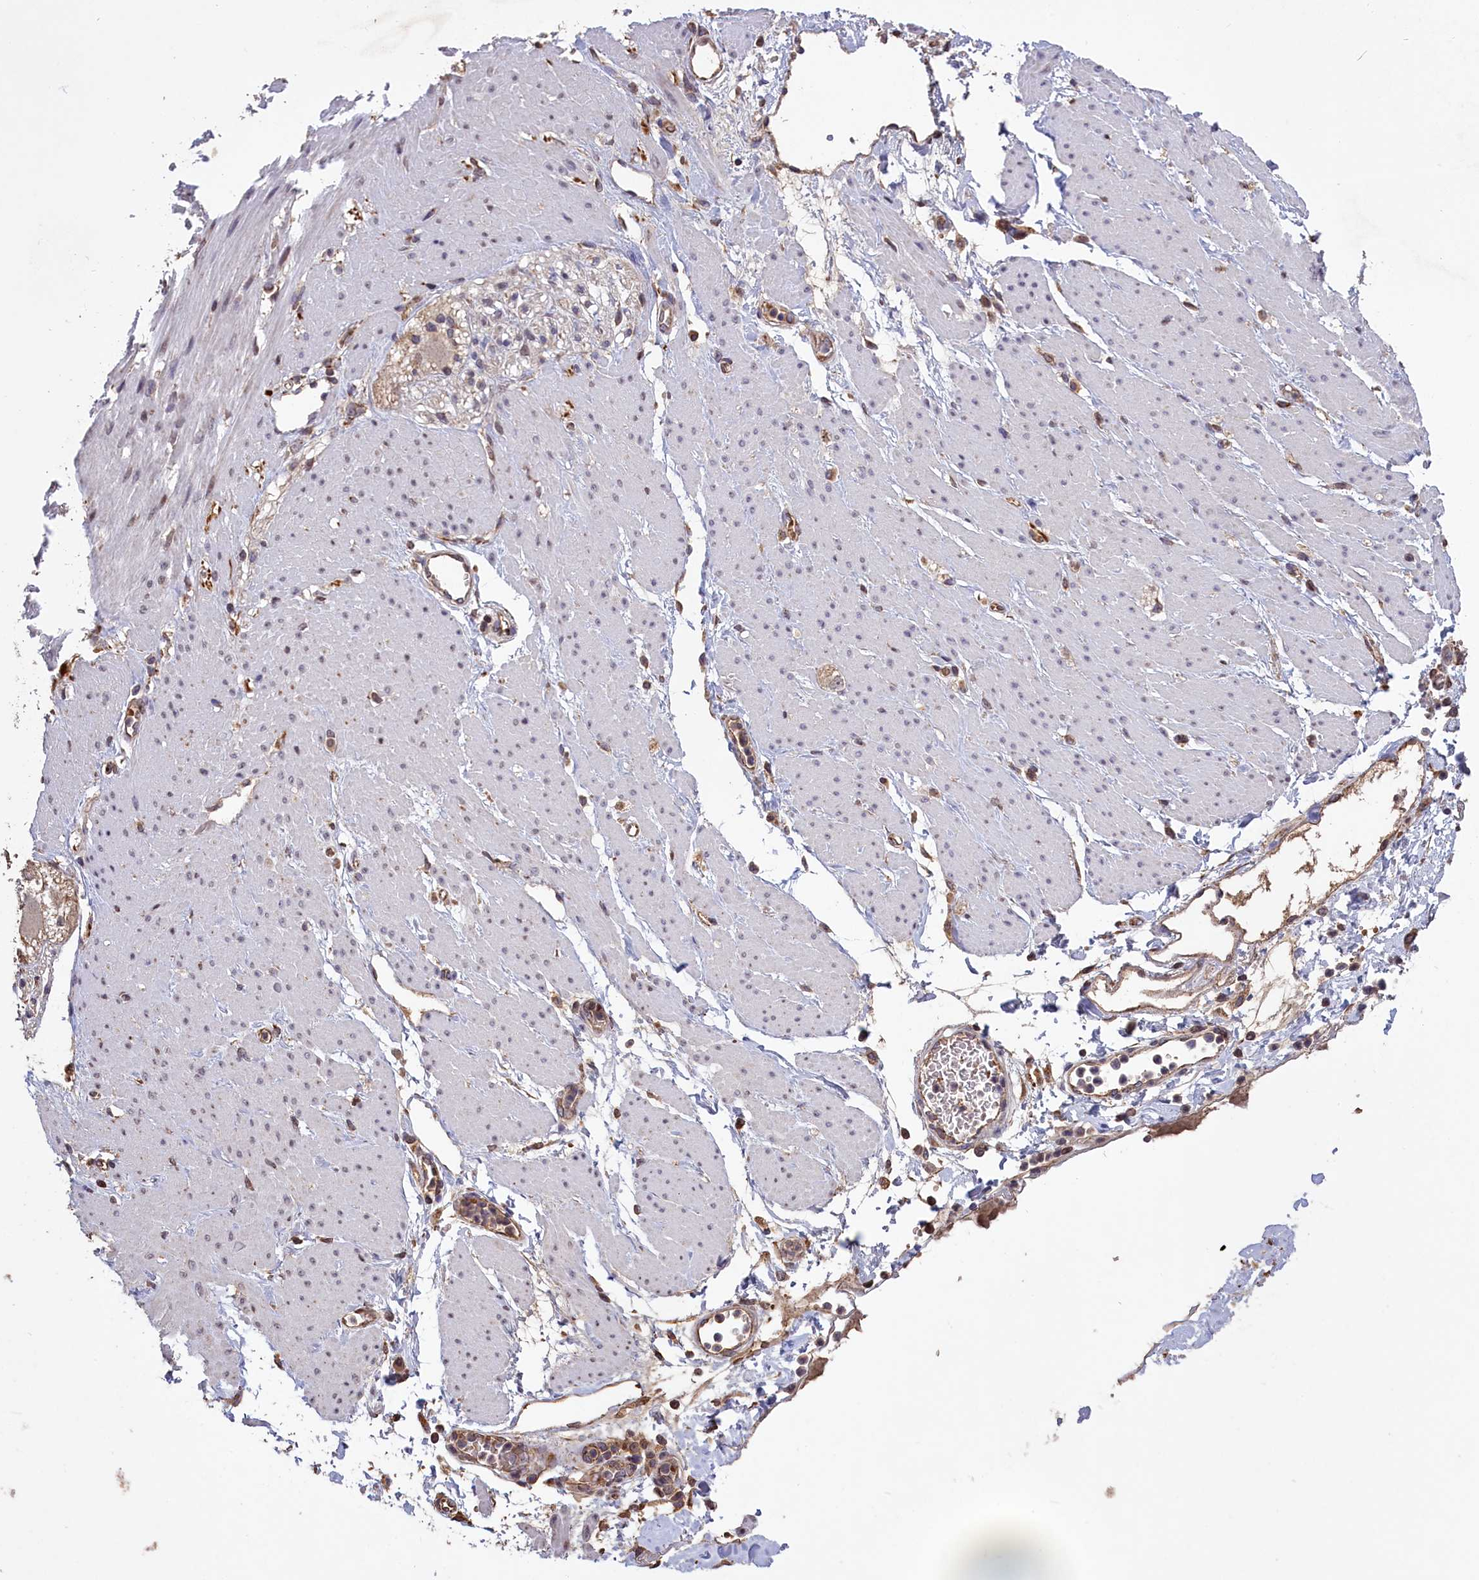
{"staining": {"intensity": "moderate", "quantity": ">75%", "location": "cytoplasmic/membranous"}, "tissue": "adipose tissue", "cell_type": "Adipocytes", "image_type": "normal", "snomed": [{"axis": "morphology", "description": "Normal tissue, NOS"}, {"axis": "morphology", "description": "Adenocarcinoma, NOS"}, {"axis": "topography", "description": "Duodenum"}, {"axis": "topography", "description": "Peripheral nerve tissue"}], "caption": "Immunohistochemical staining of unremarkable adipose tissue reveals moderate cytoplasmic/membranous protein staining in approximately >75% of adipocytes.", "gene": "CLRN2", "patient": {"sex": "female", "age": 60}}